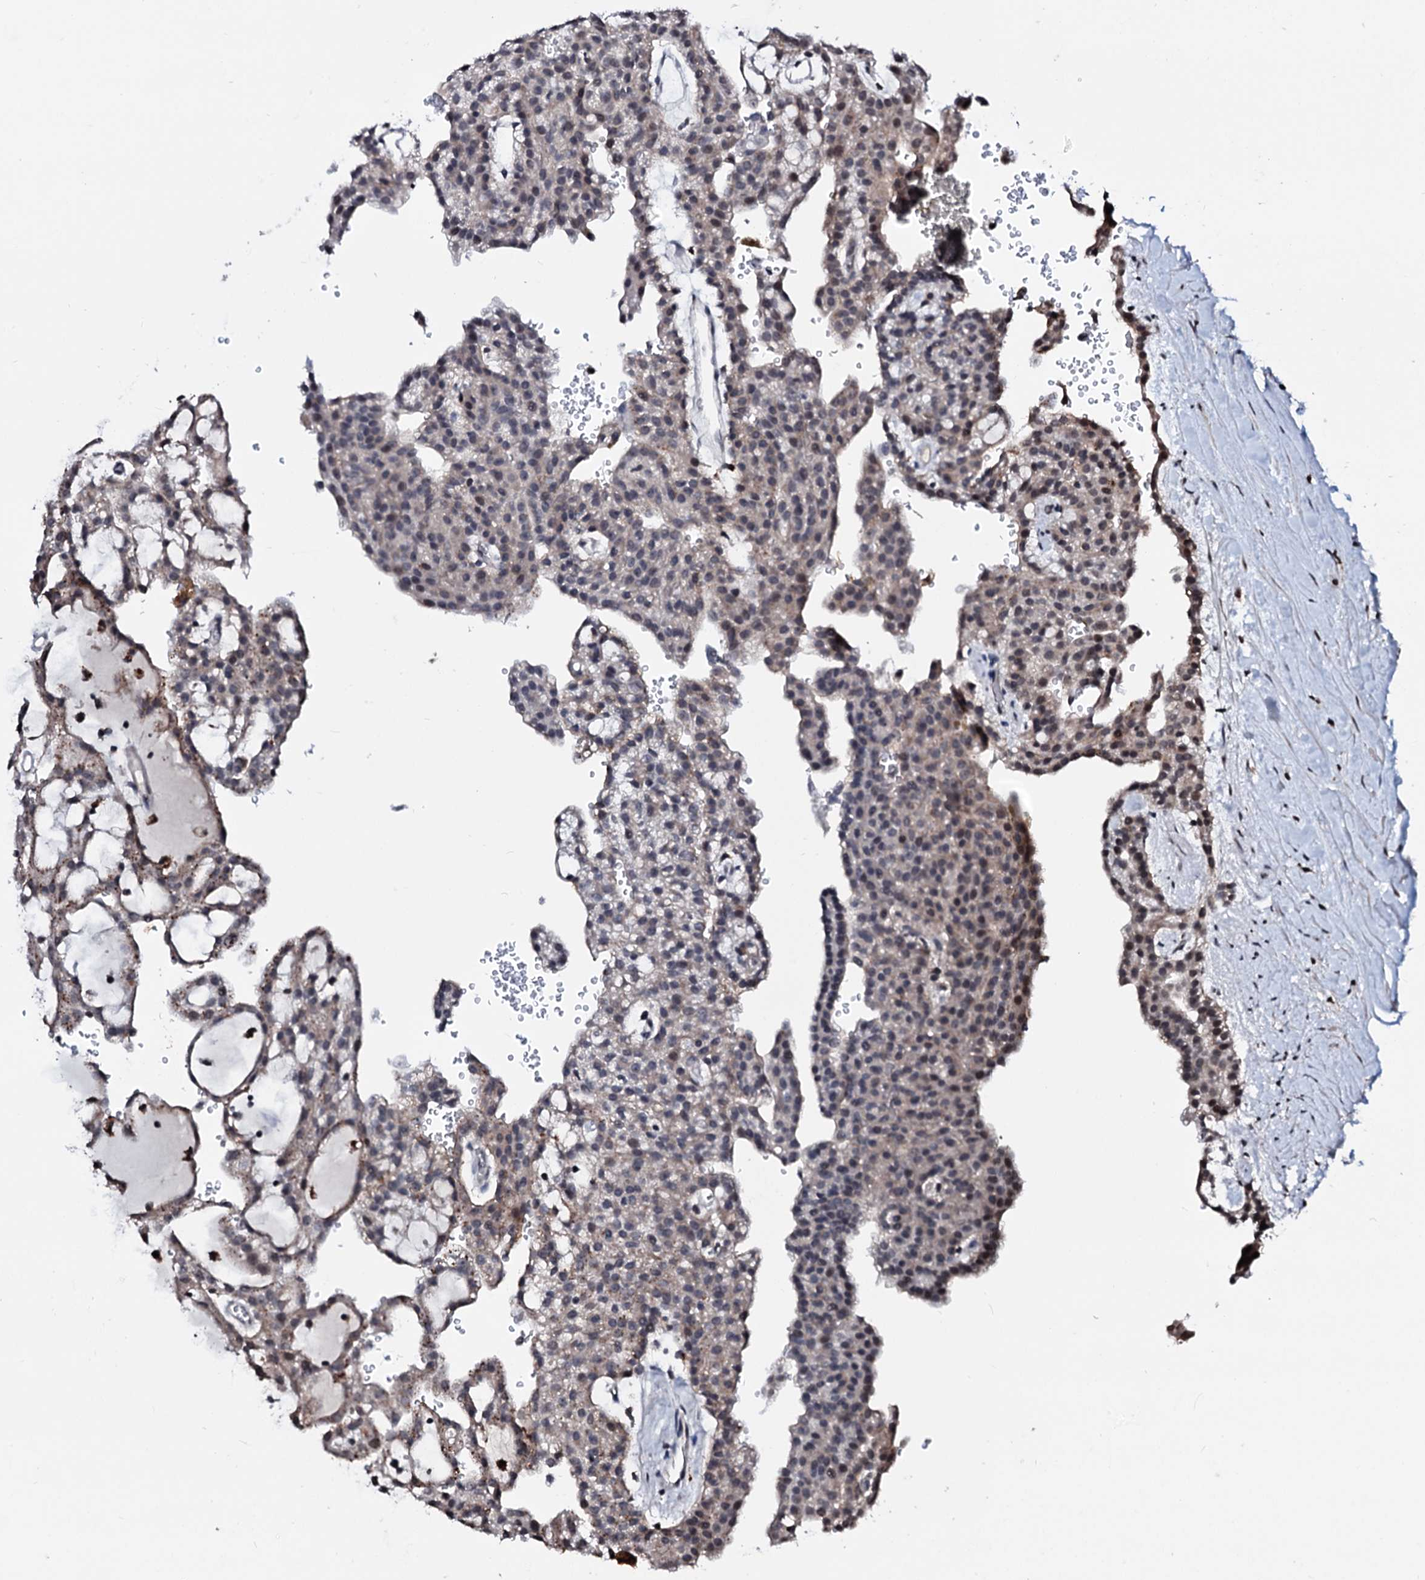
{"staining": {"intensity": "weak", "quantity": "25%-75%", "location": "cytoplasmic/membranous,nuclear"}, "tissue": "renal cancer", "cell_type": "Tumor cells", "image_type": "cancer", "snomed": [{"axis": "morphology", "description": "Adenocarcinoma, NOS"}, {"axis": "topography", "description": "Kidney"}], "caption": "A low amount of weak cytoplasmic/membranous and nuclear positivity is appreciated in approximately 25%-75% of tumor cells in renal cancer tissue. (IHC, brightfield microscopy, high magnification).", "gene": "LSM11", "patient": {"sex": "male", "age": 63}}